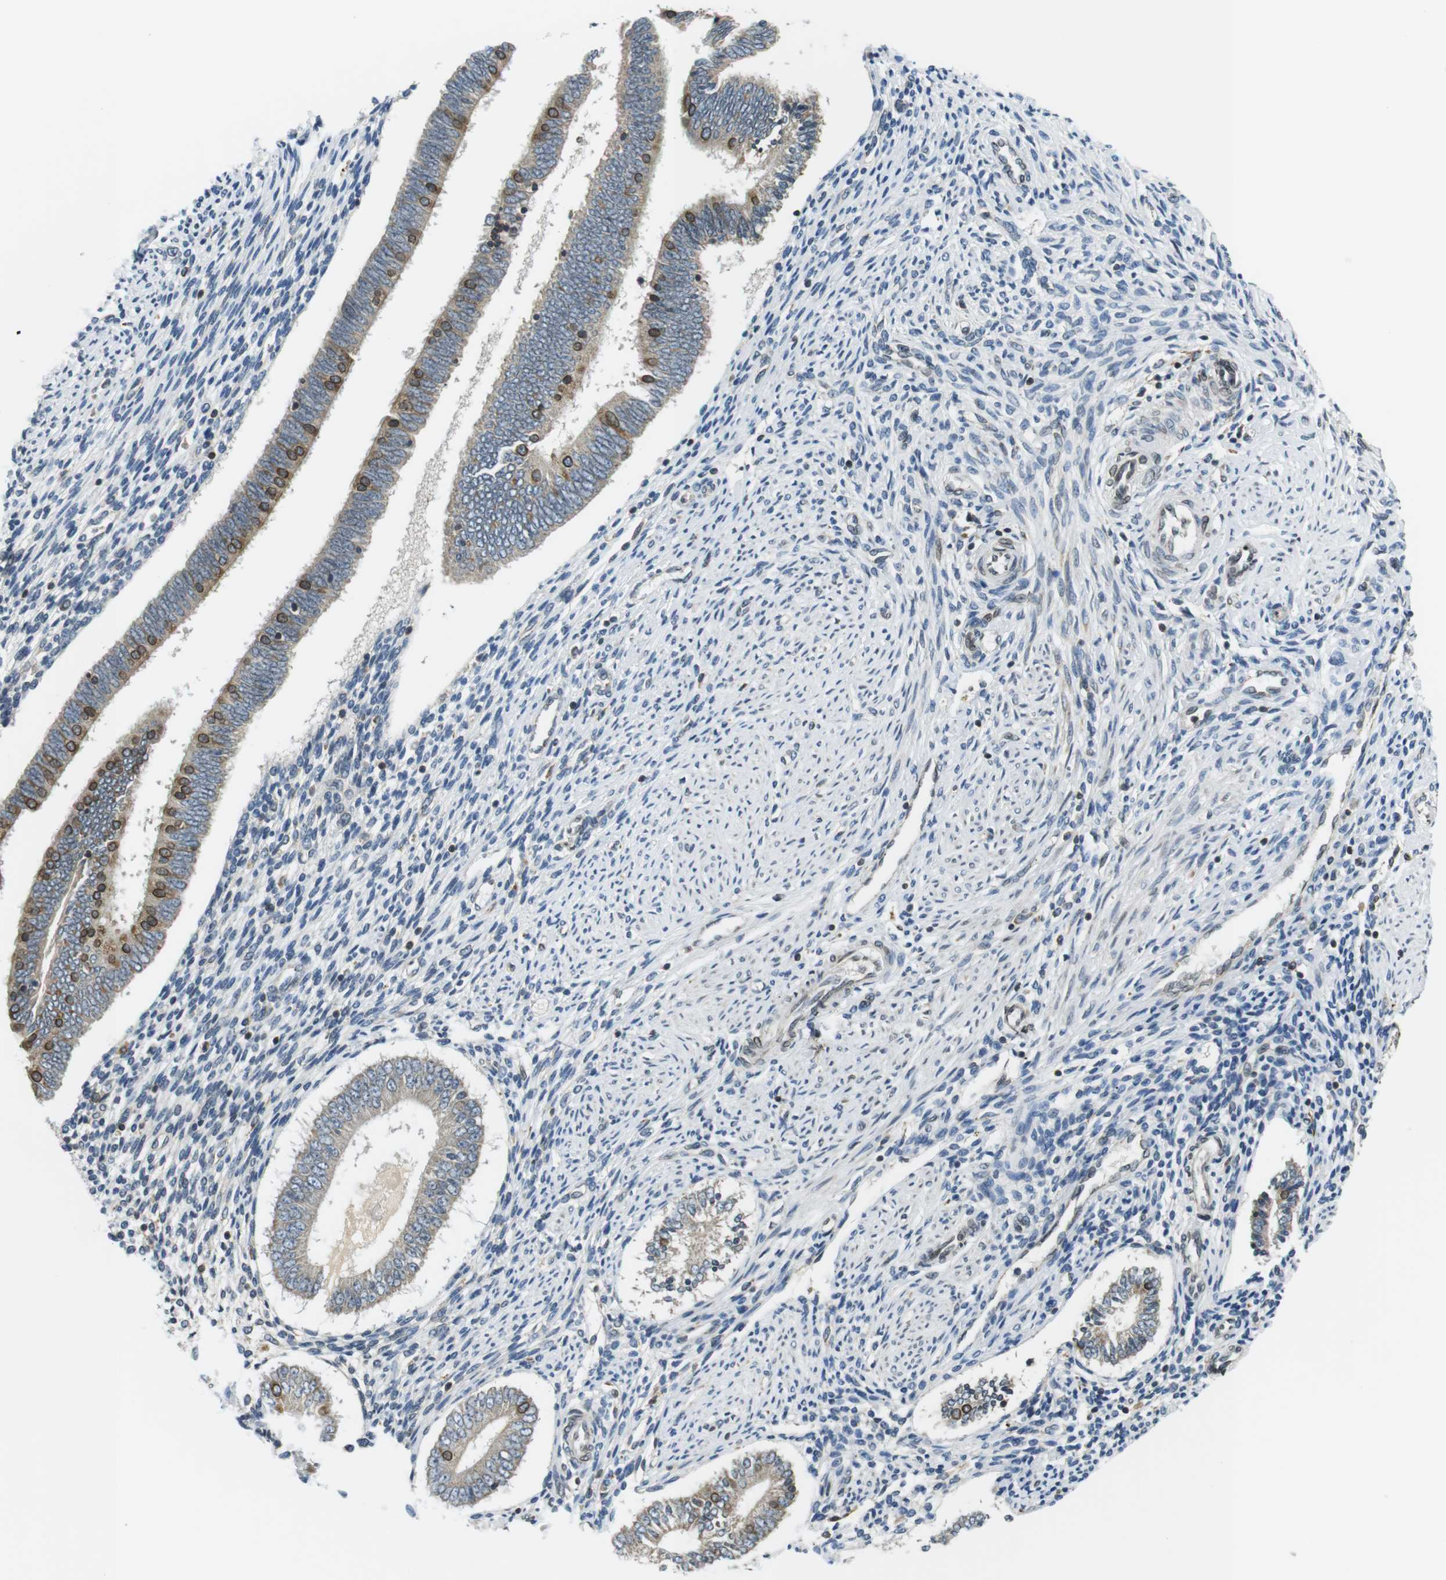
{"staining": {"intensity": "negative", "quantity": "none", "location": "none"}, "tissue": "endometrium", "cell_type": "Cells in endometrial stroma", "image_type": "normal", "snomed": [{"axis": "morphology", "description": "Normal tissue, NOS"}, {"axis": "topography", "description": "Endometrium"}], "caption": "Immunohistochemistry of benign endometrium displays no expression in cells in endometrial stroma. (DAB IHC visualized using brightfield microscopy, high magnification).", "gene": "TMX4", "patient": {"sex": "female", "age": 42}}